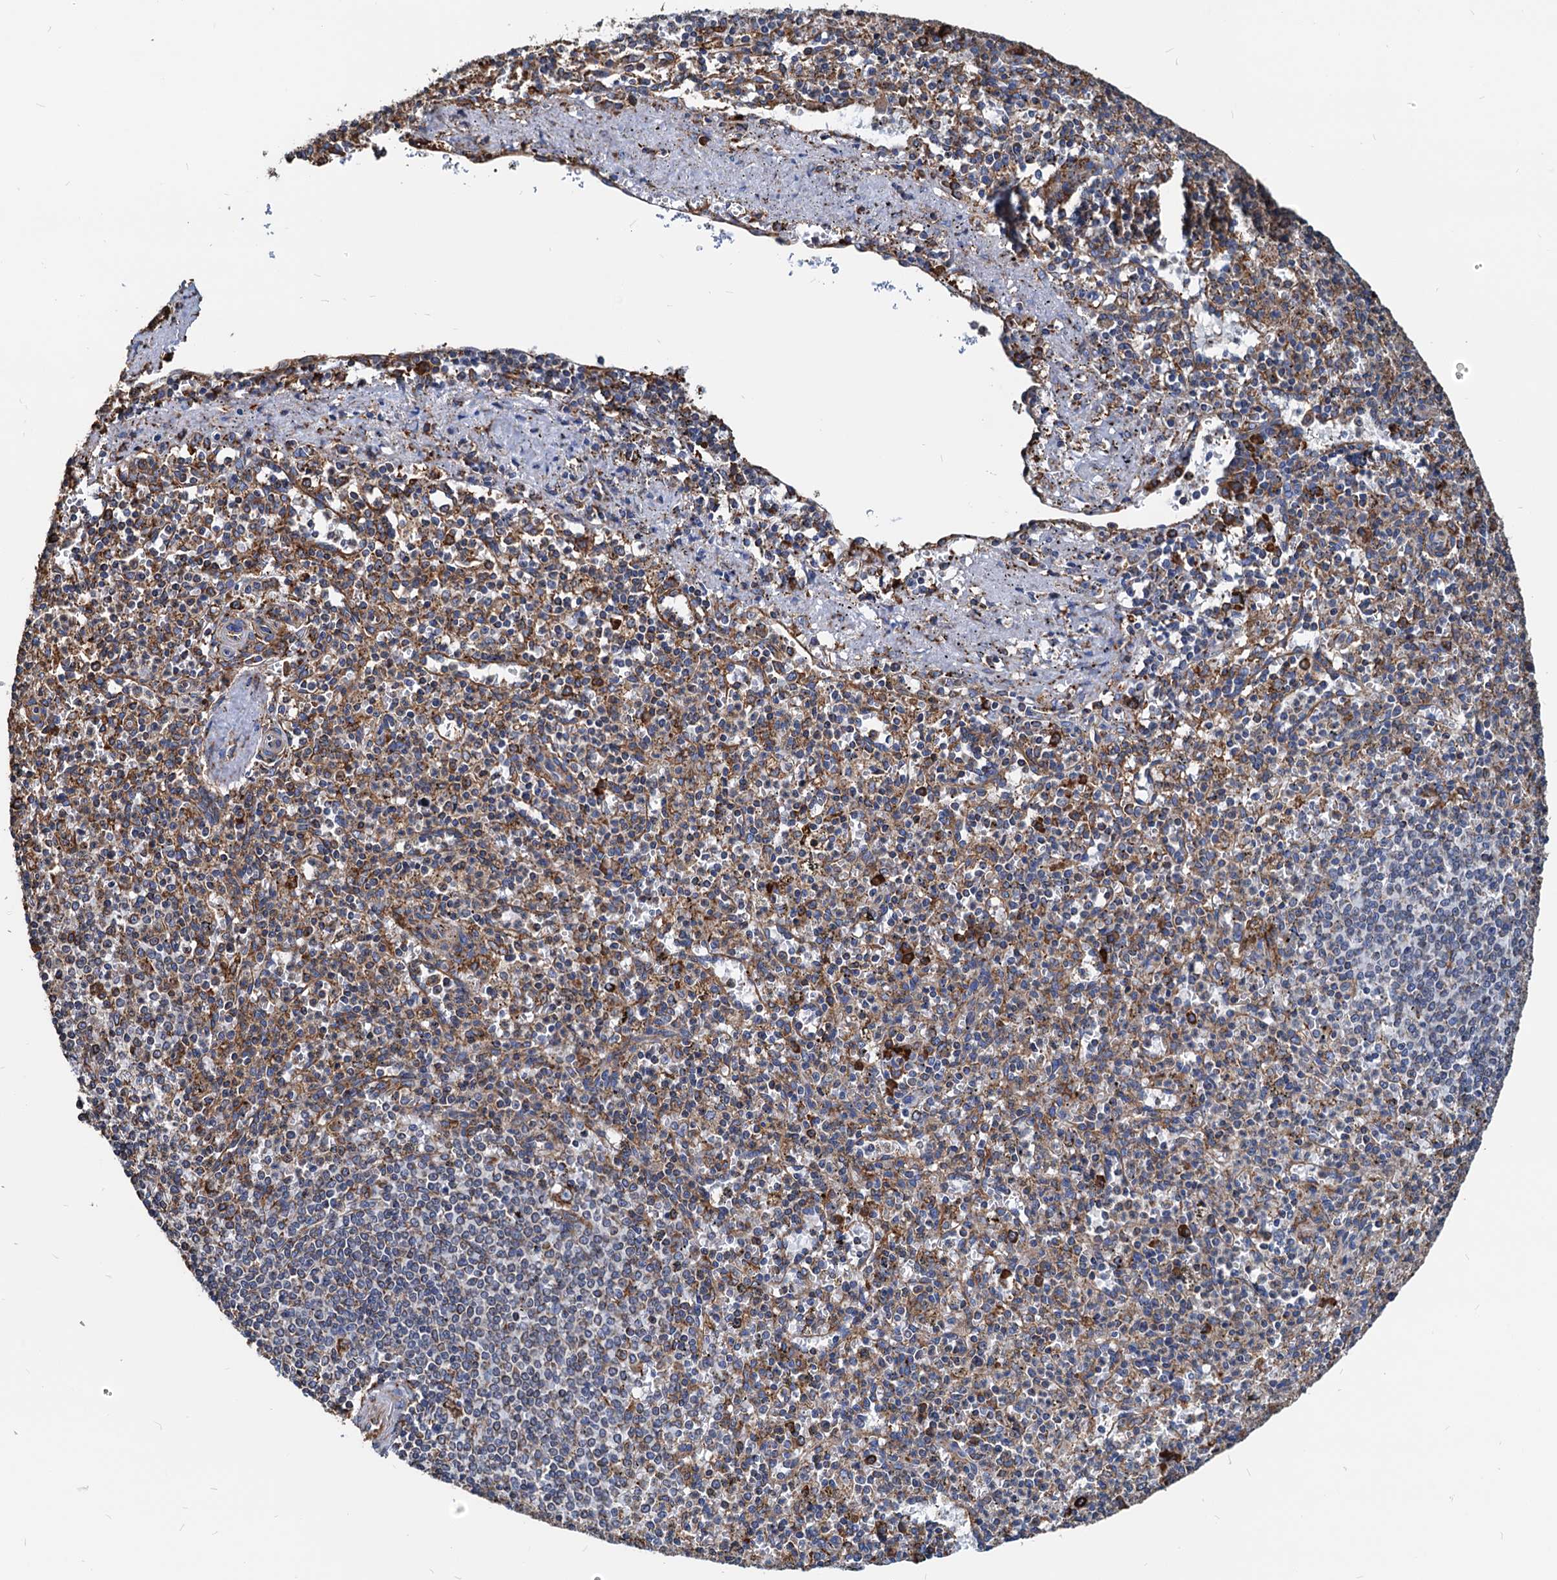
{"staining": {"intensity": "strong", "quantity": "<25%", "location": "cytoplasmic/membranous"}, "tissue": "spleen", "cell_type": "Cells in red pulp", "image_type": "normal", "snomed": [{"axis": "morphology", "description": "Normal tissue, NOS"}, {"axis": "topography", "description": "Spleen"}], "caption": "This image displays IHC staining of normal human spleen, with medium strong cytoplasmic/membranous positivity in about <25% of cells in red pulp.", "gene": "HSPA5", "patient": {"sex": "male", "age": 72}}